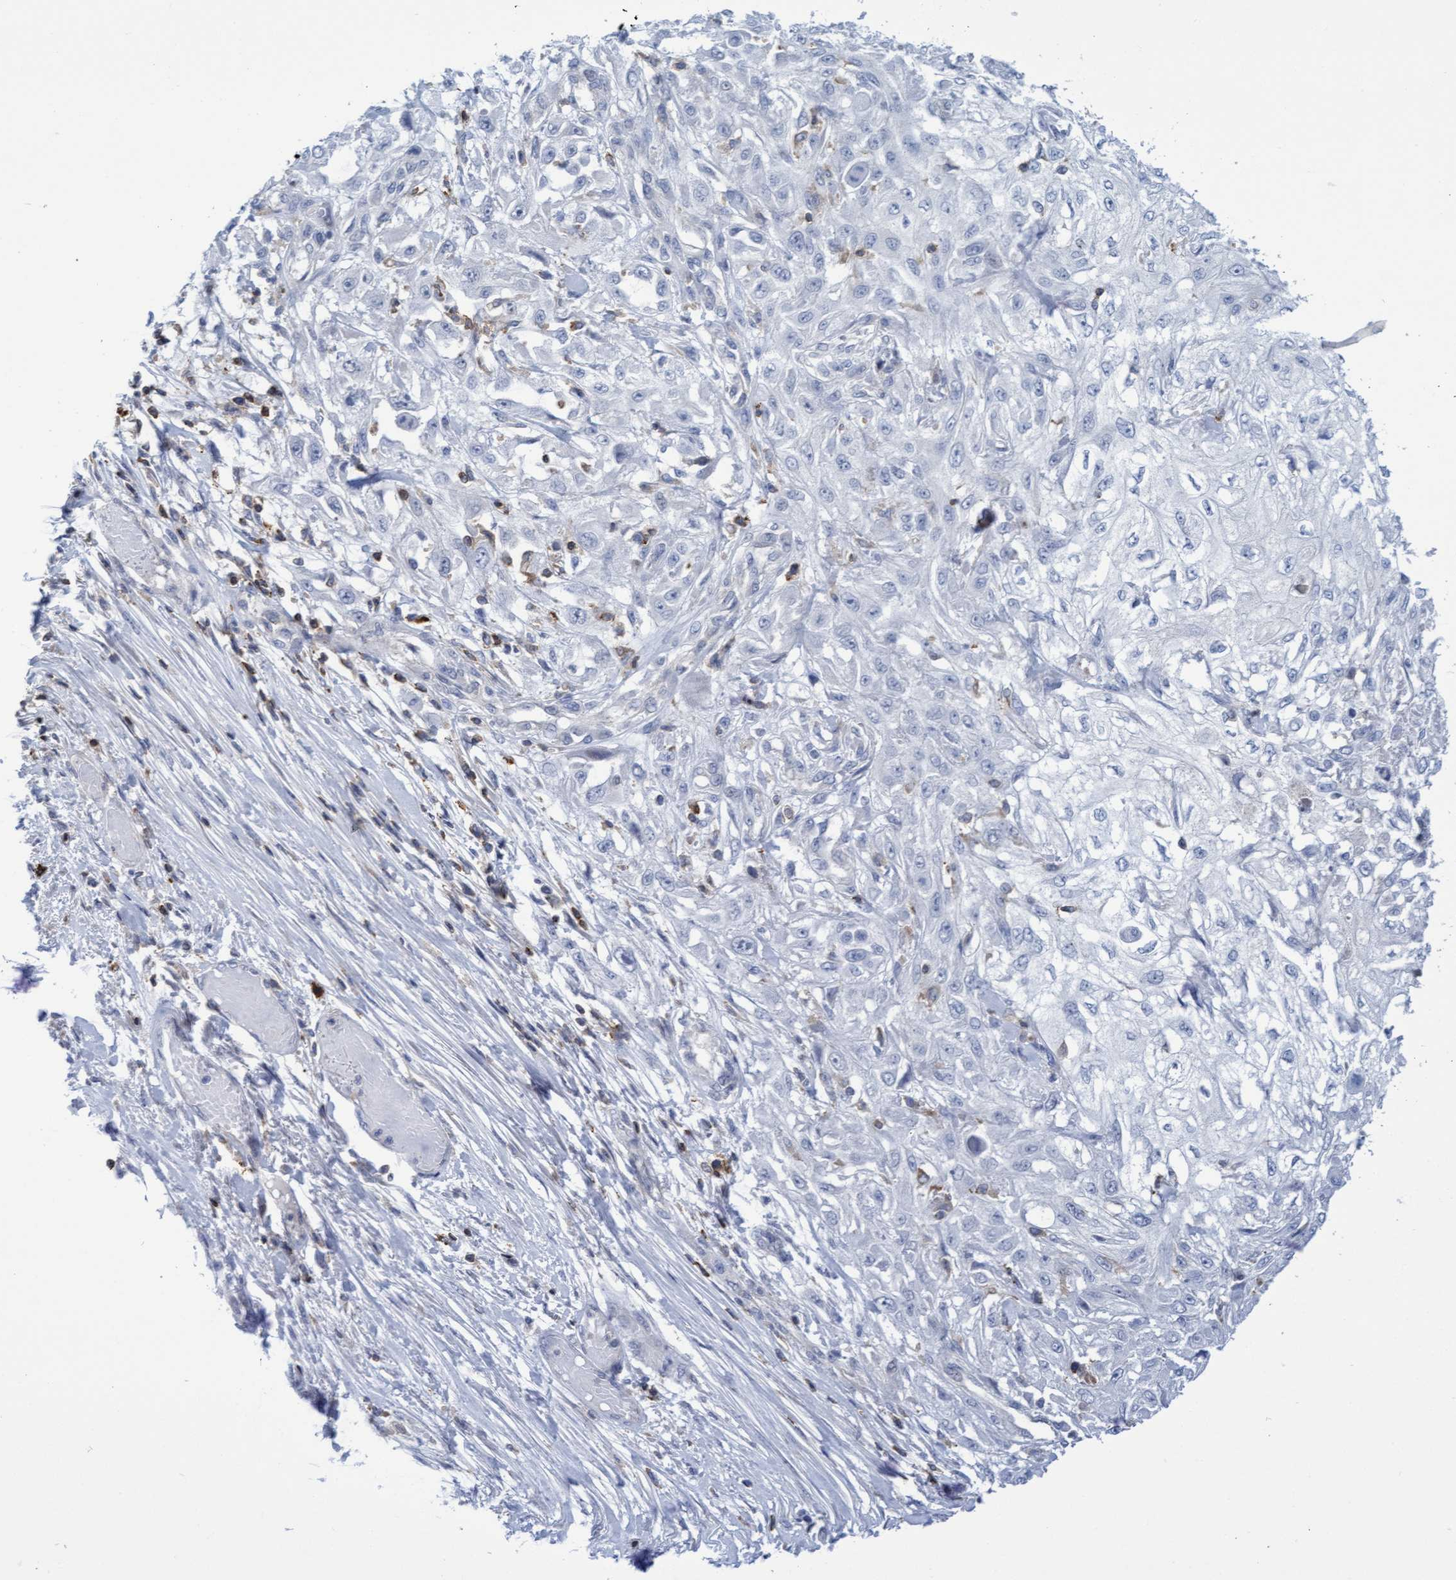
{"staining": {"intensity": "negative", "quantity": "none", "location": "none"}, "tissue": "skin cancer", "cell_type": "Tumor cells", "image_type": "cancer", "snomed": [{"axis": "morphology", "description": "Squamous cell carcinoma, NOS"}, {"axis": "morphology", "description": "Squamous cell carcinoma, metastatic, NOS"}, {"axis": "topography", "description": "Skin"}, {"axis": "topography", "description": "Lymph node"}], "caption": "This micrograph is of skin cancer stained with IHC to label a protein in brown with the nuclei are counter-stained blue. There is no staining in tumor cells. (DAB (3,3'-diaminobenzidine) IHC with hematoxylin counter stain).", "gene": "FNBP1", "patient": {"sex": "male", "age": 75}}